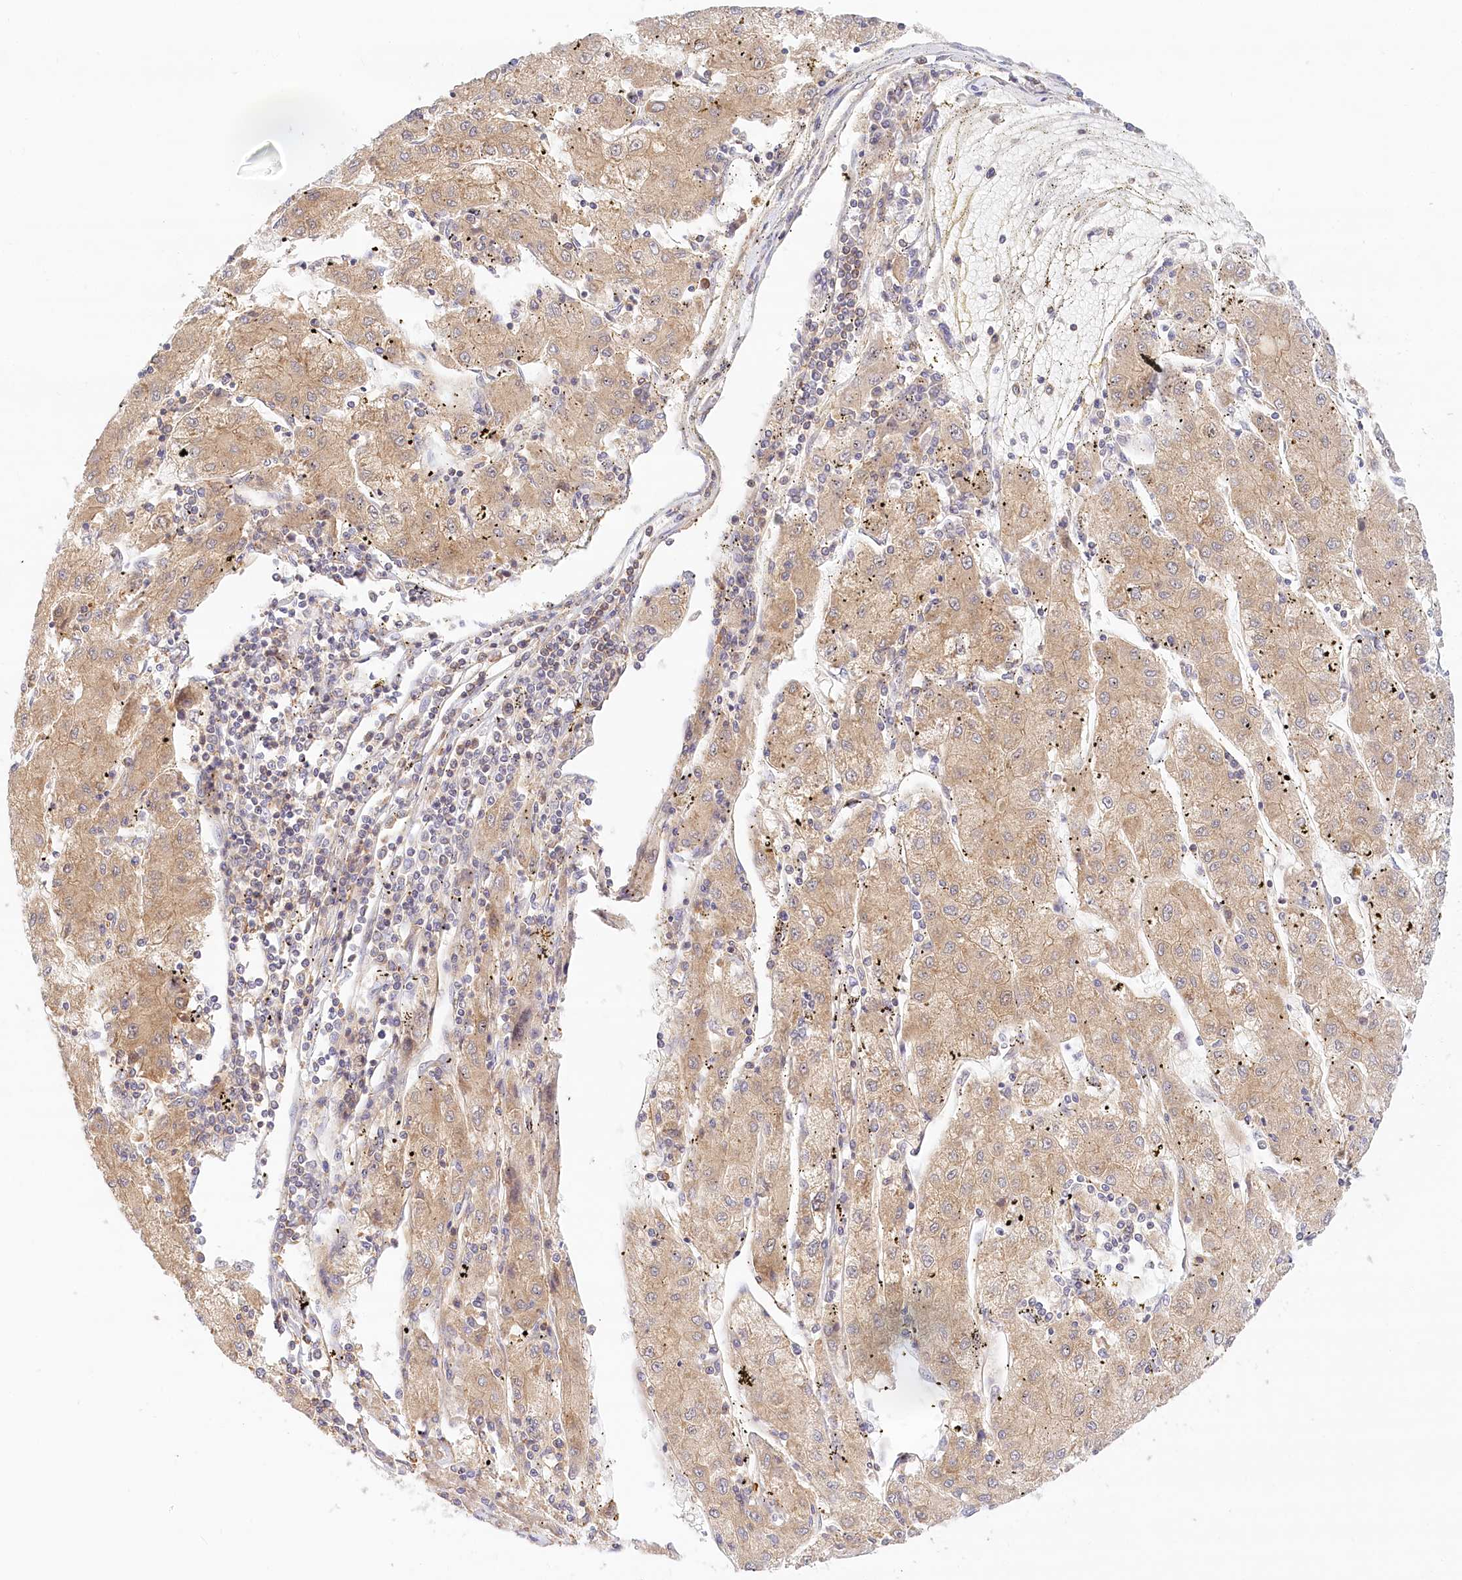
{"staining": {"intensity": "weak", "quantity": ">75%", "location": "cytoplasmic/membranous"}, "tissue": "liver cancer", "cell_type": "Tumor cells", "image_type": "cancer", "snomed": [{"axis": "morphology", "description": "Carcinoma, Hepatocellular, NOS"}, {"axis": "topography", "description": "Liver"}], "caption": "About >75% of tumor cells in liver cancer exhibit weak cytoplasmic/membranous protein staining as visualized by brown immunohistochemical staining.", "gene": "UMPS", "patient": {"sex": "male", "age": 72}}